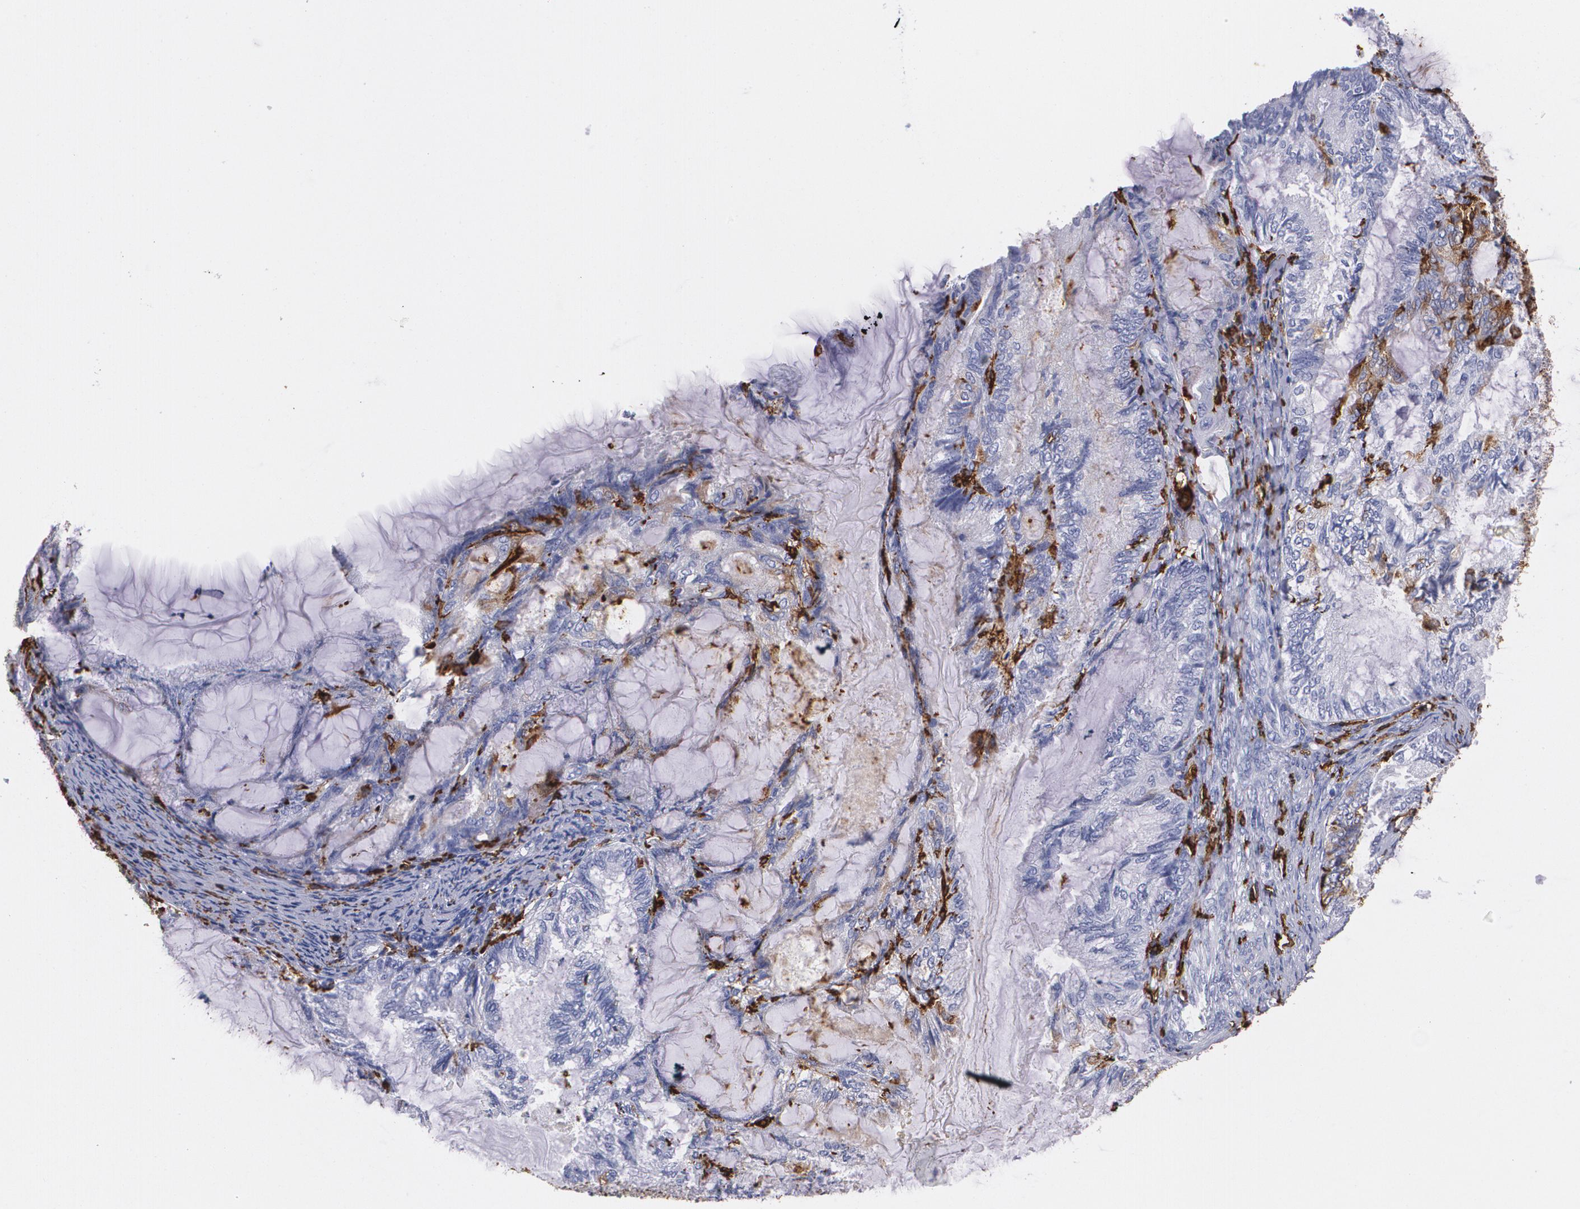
{"staining": {"intensity": "moderate", "quantity": "<25%", "location": "cytoplasmic/membranous"}, "tissue": "endometrial cancer", "cell_type": "Tumor cells", "image_type": "cancer", "snomed": [{"axis": "morphology", "description": "Adenocarcinoma, NOS"}, {"axis": "topography", "description": "Endometrium"}], "caption": "Brown immunohistochemical staining in endometrial cancer shows moderate cytoplasmic/membranous expression in about <25% of tumor cells. The staining was performed using DAB (3,3'-diaminobenzidine), with brown indicating positive protein expression. Nuclei are stained blue with hematoxylin.", "gene": "HLA-DRA", "patient": {"sex": "female", "age": 86}}